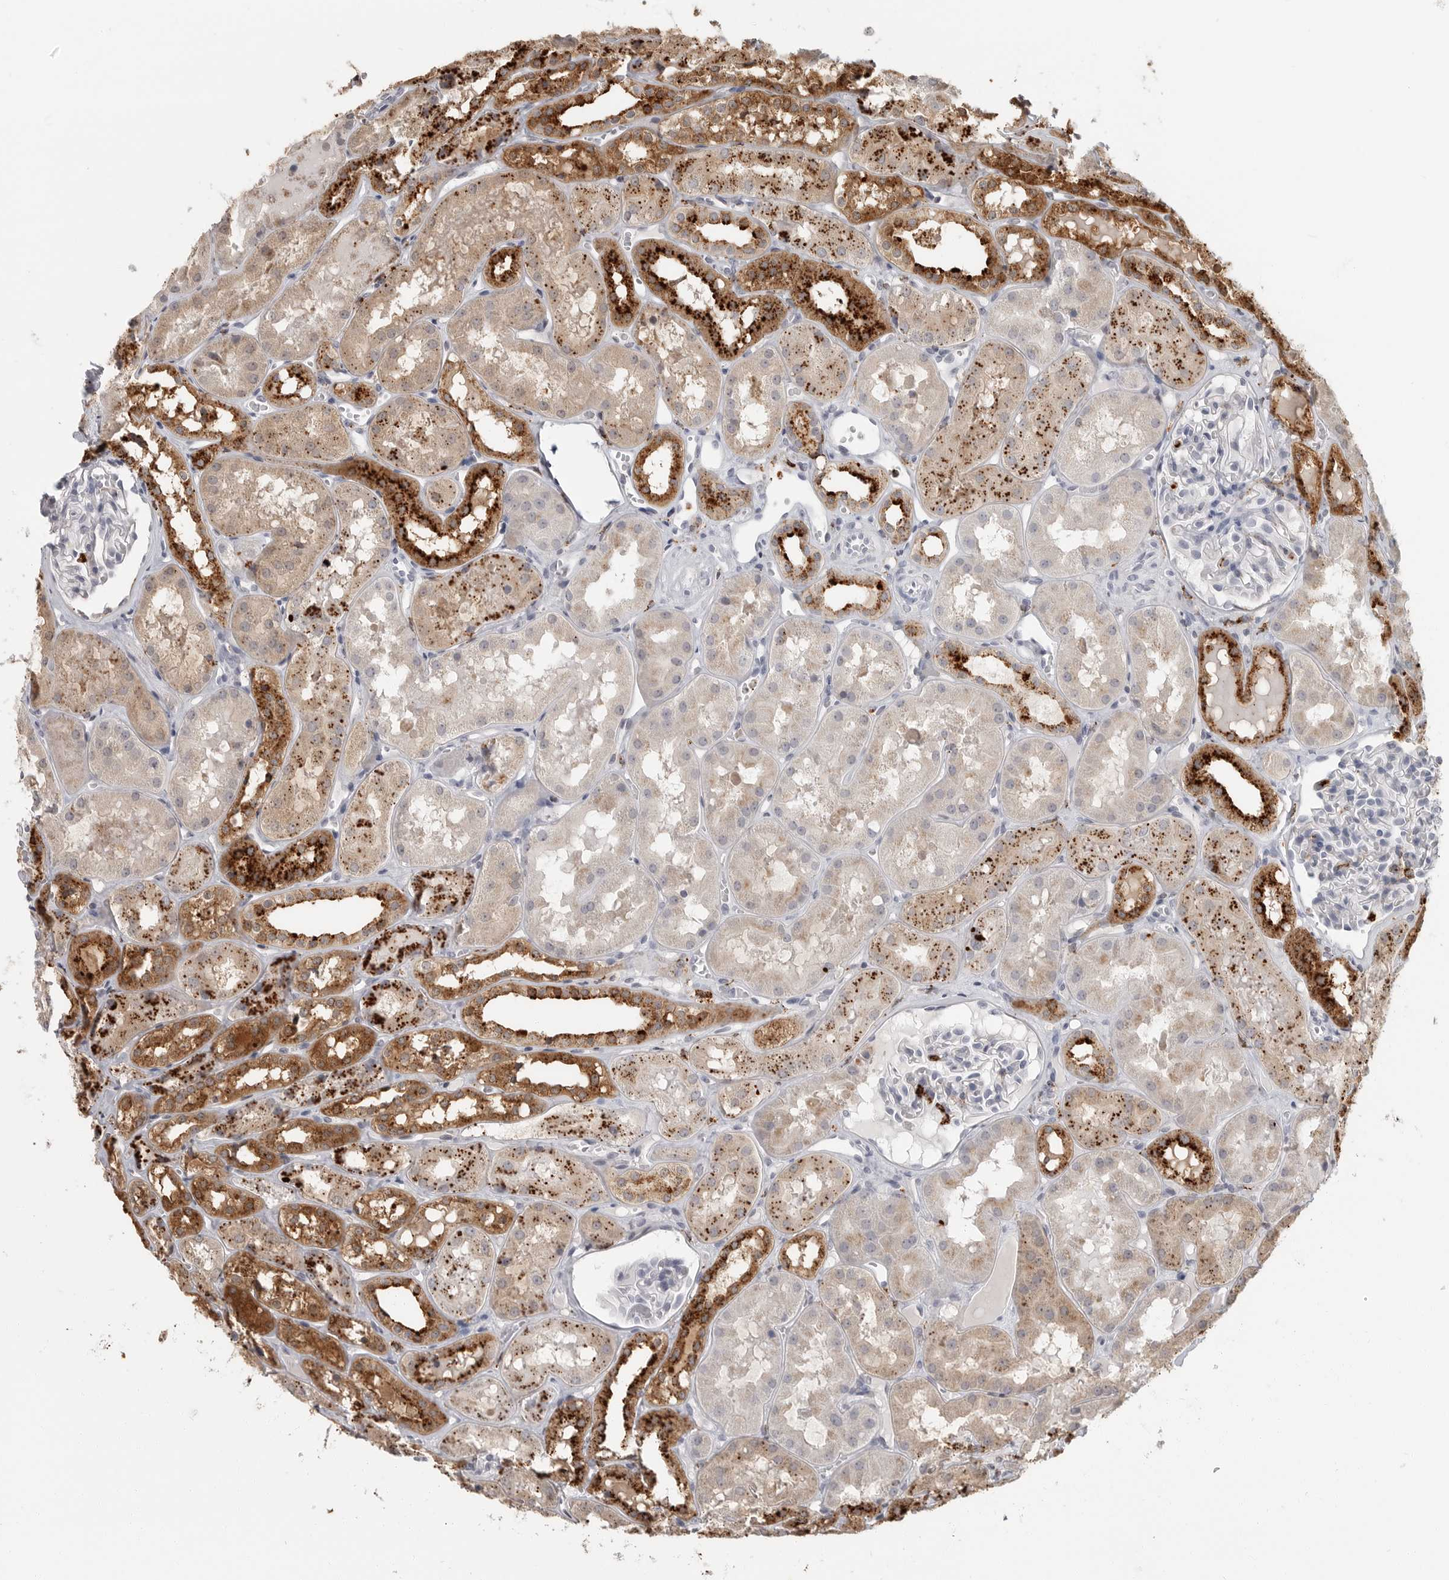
{"staining": {"intensity": "negative", "quantity": "none", "location": "none"}, "tissue": "kidney", "cell_type": "Cells in glomeruli", "image_type": "normal", "snomed": [{"axis": "morphology", "description": "Normal tissue, NOS"}, {"axis": "topography", "description": "Kidney"}], "caption": "Immunohistochemistry of benign kidney demonstrates no positivity in cells in glomeruli.", "gene": "IFI30", "patient": {"sex": "male", "age": 16}}